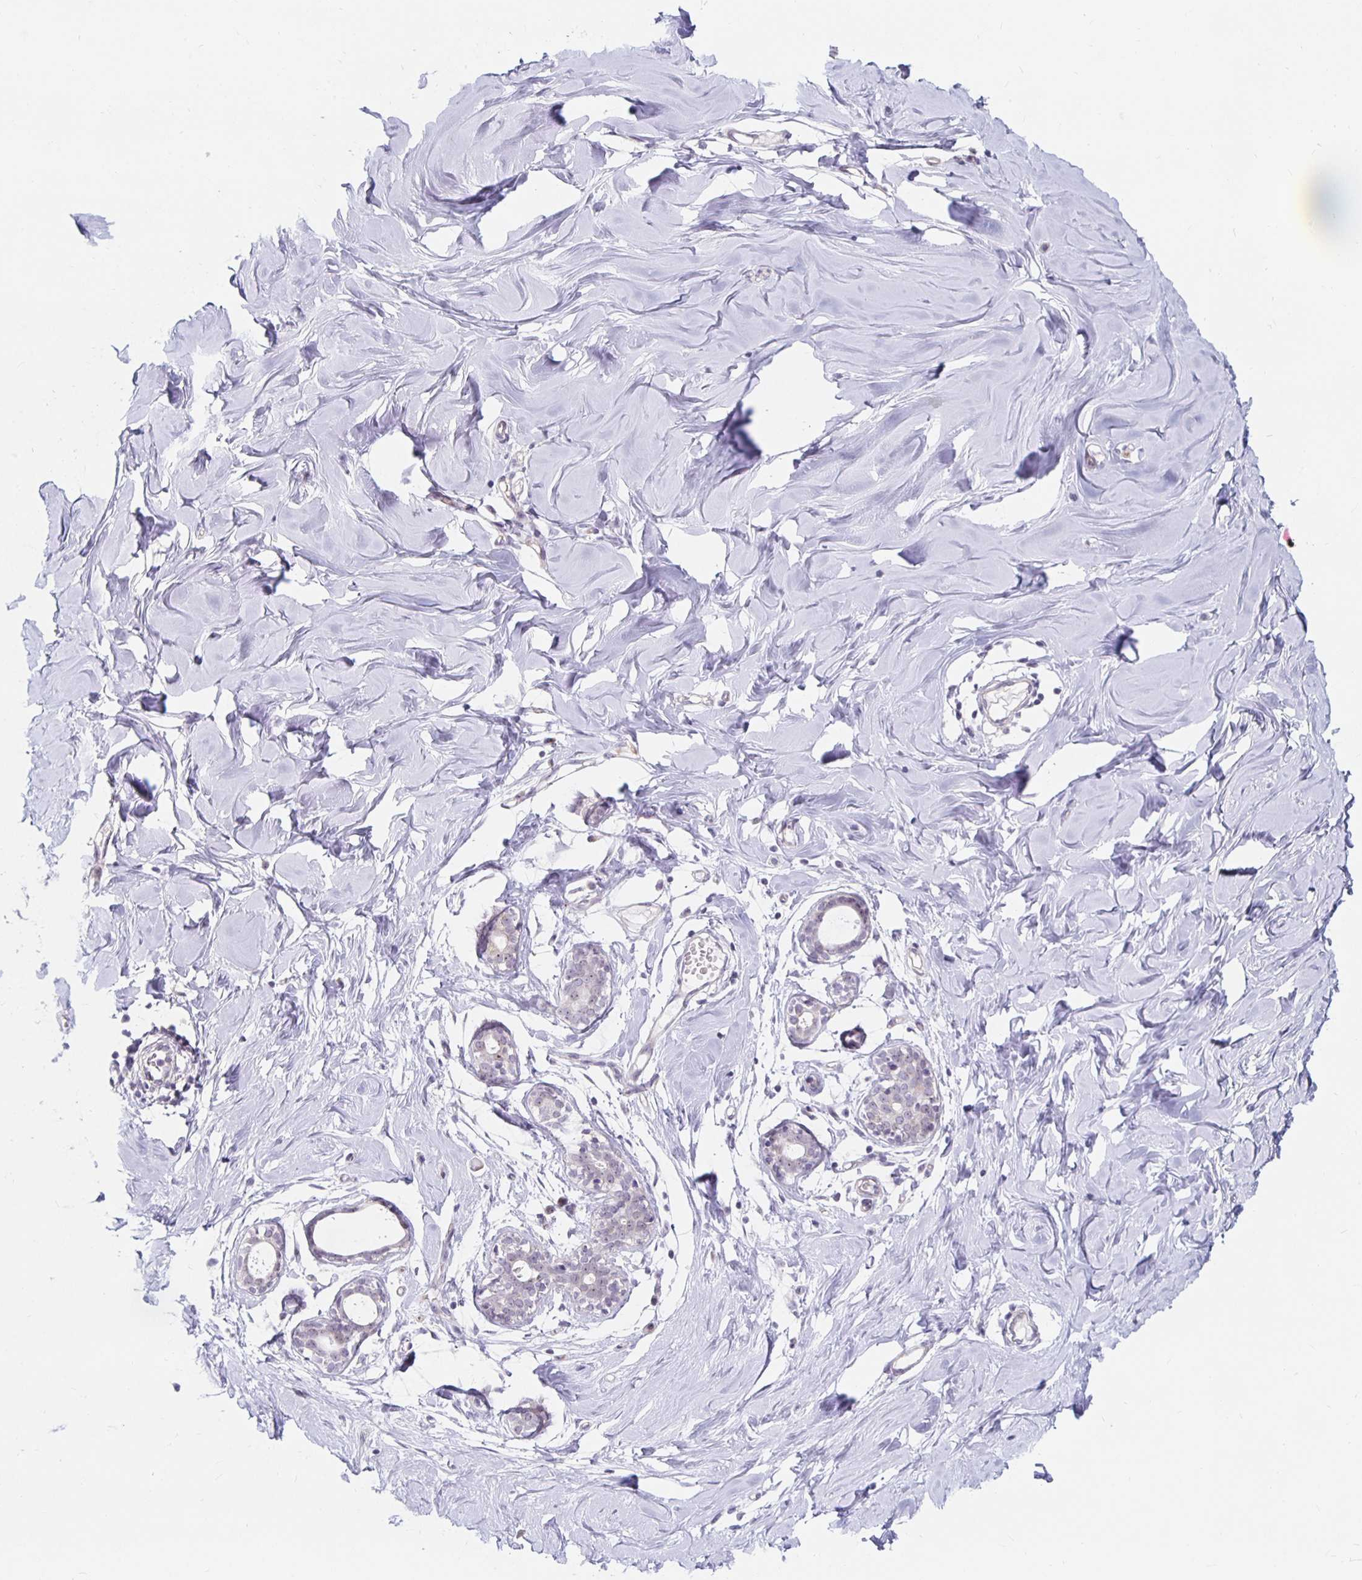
{"staining": {"intensity": "negative", "quantity": "none", "location": "none"}, "tissue": "breast", "cell_type": "Adipocytes", "image_type": "normal", "snomed": [{"axis": "morphology", "description": "Normal tissue, NOS"}, {"axis": "topography", "description": "Breast"}], "caption": "Immunohistochemistry histopathology image of normal breast stained for a protein (brown), which reveals no staining in adipocytes. (DAB immunohistochemistry with hematoxylin counter stain).", "gene": "NUP85", "patient": {"sex": "female", "age": 27}}